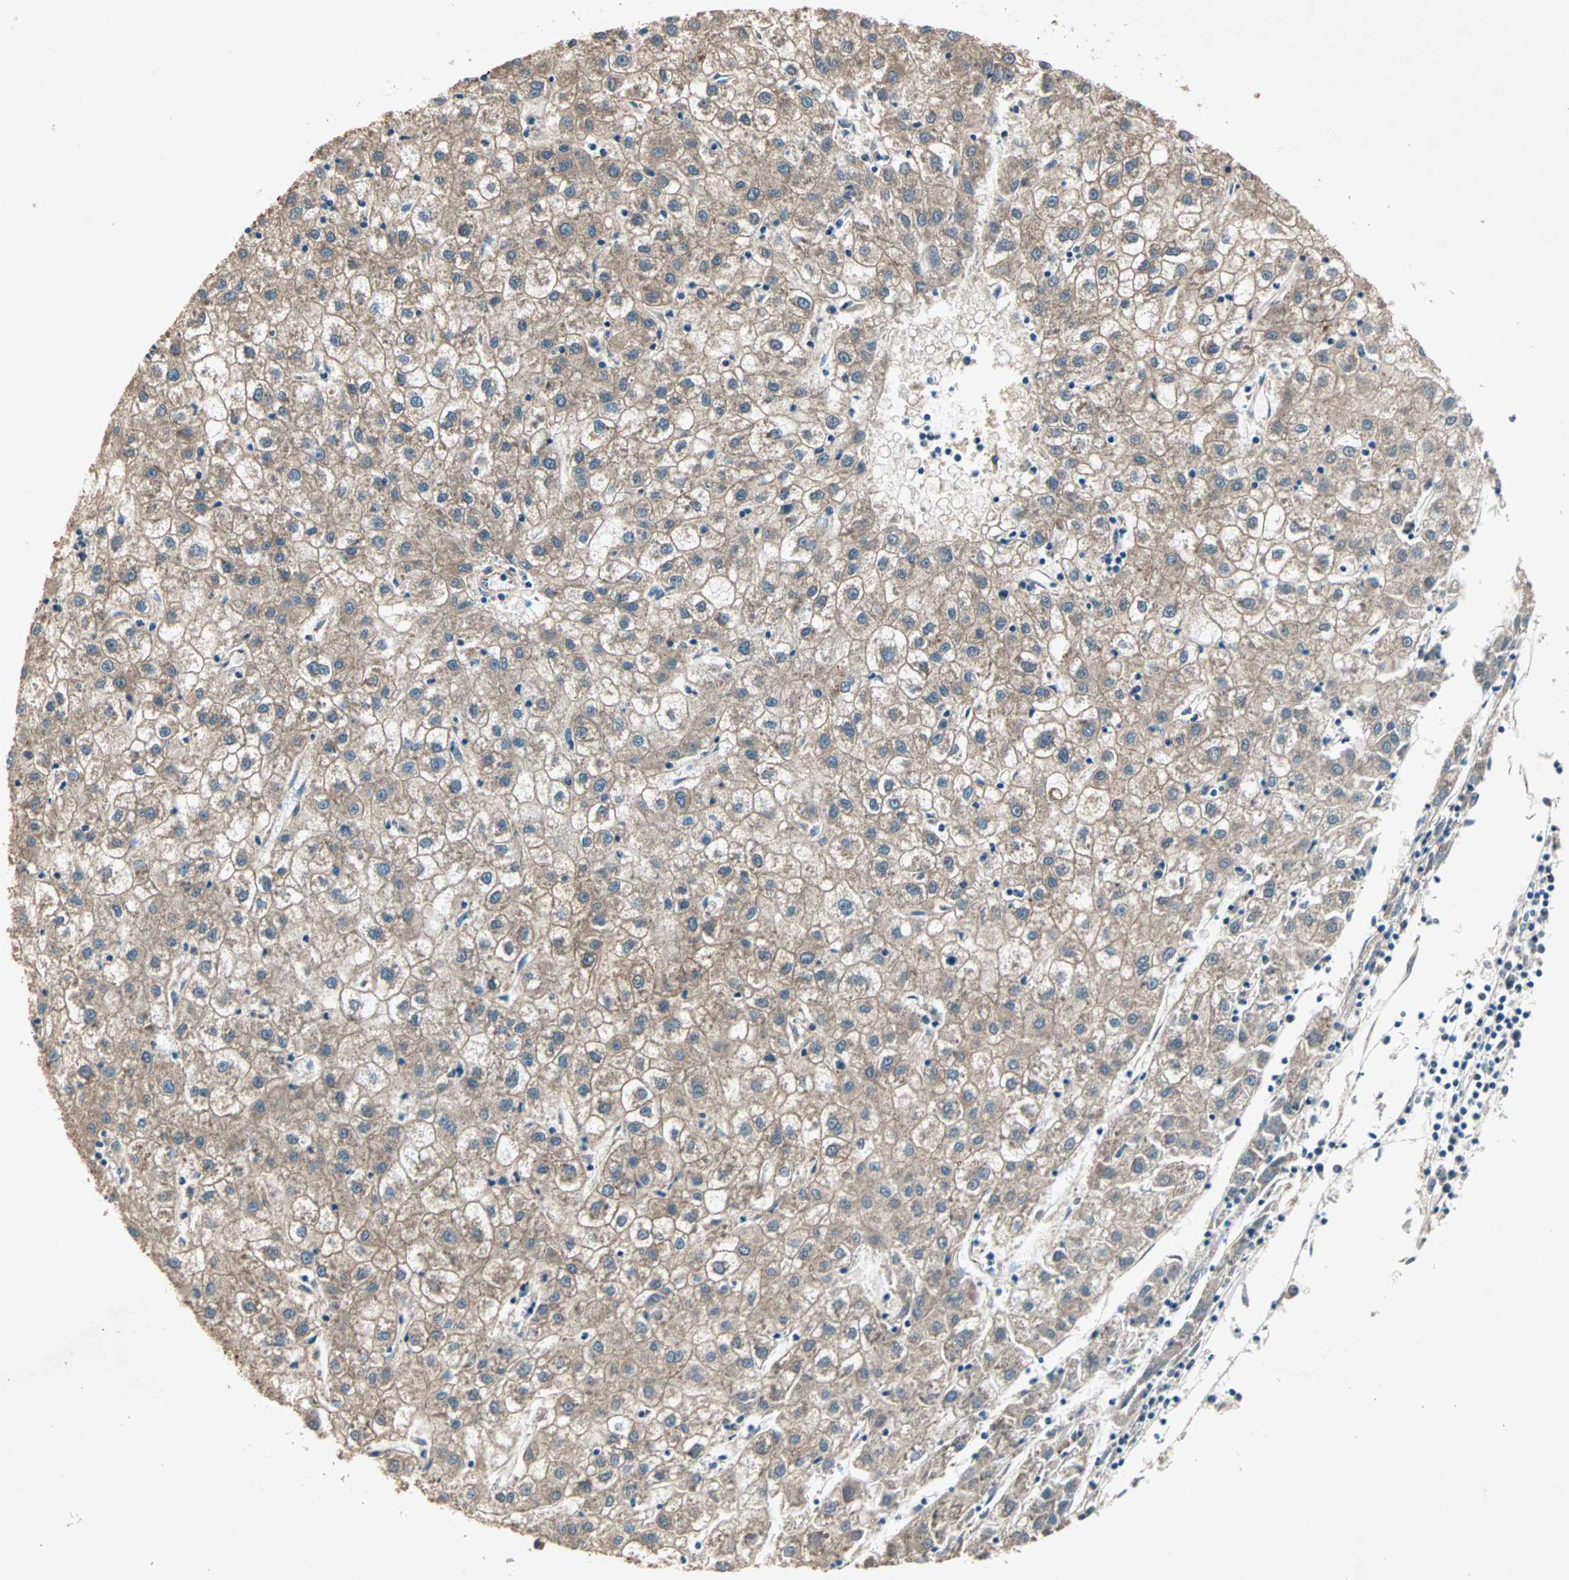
{"staining": {"intensity": "weak", "quantity": "25%-75%", "location": "cytoplasmic/membranous"}, "tissue": "liver cancer", "cell_type": "Tumor cells", "image_type": "cancer", "snomed": [{"axis": "morphology", "description": "Carcinoma, Hepatocellular, NOS"}, {"axis": "topography", "description": "Liver"}], "caption": "Immunohistochemistry of liver cancer (hepatocellular carcinoma) displays low levels of weak cytoplasmic/membranous expression in about 25%-75% of tumor cells. (IHC, brightfield microscopy, high magnification).", "gene": "SDSL", "patient": {"sex": "male", "age": 72}}